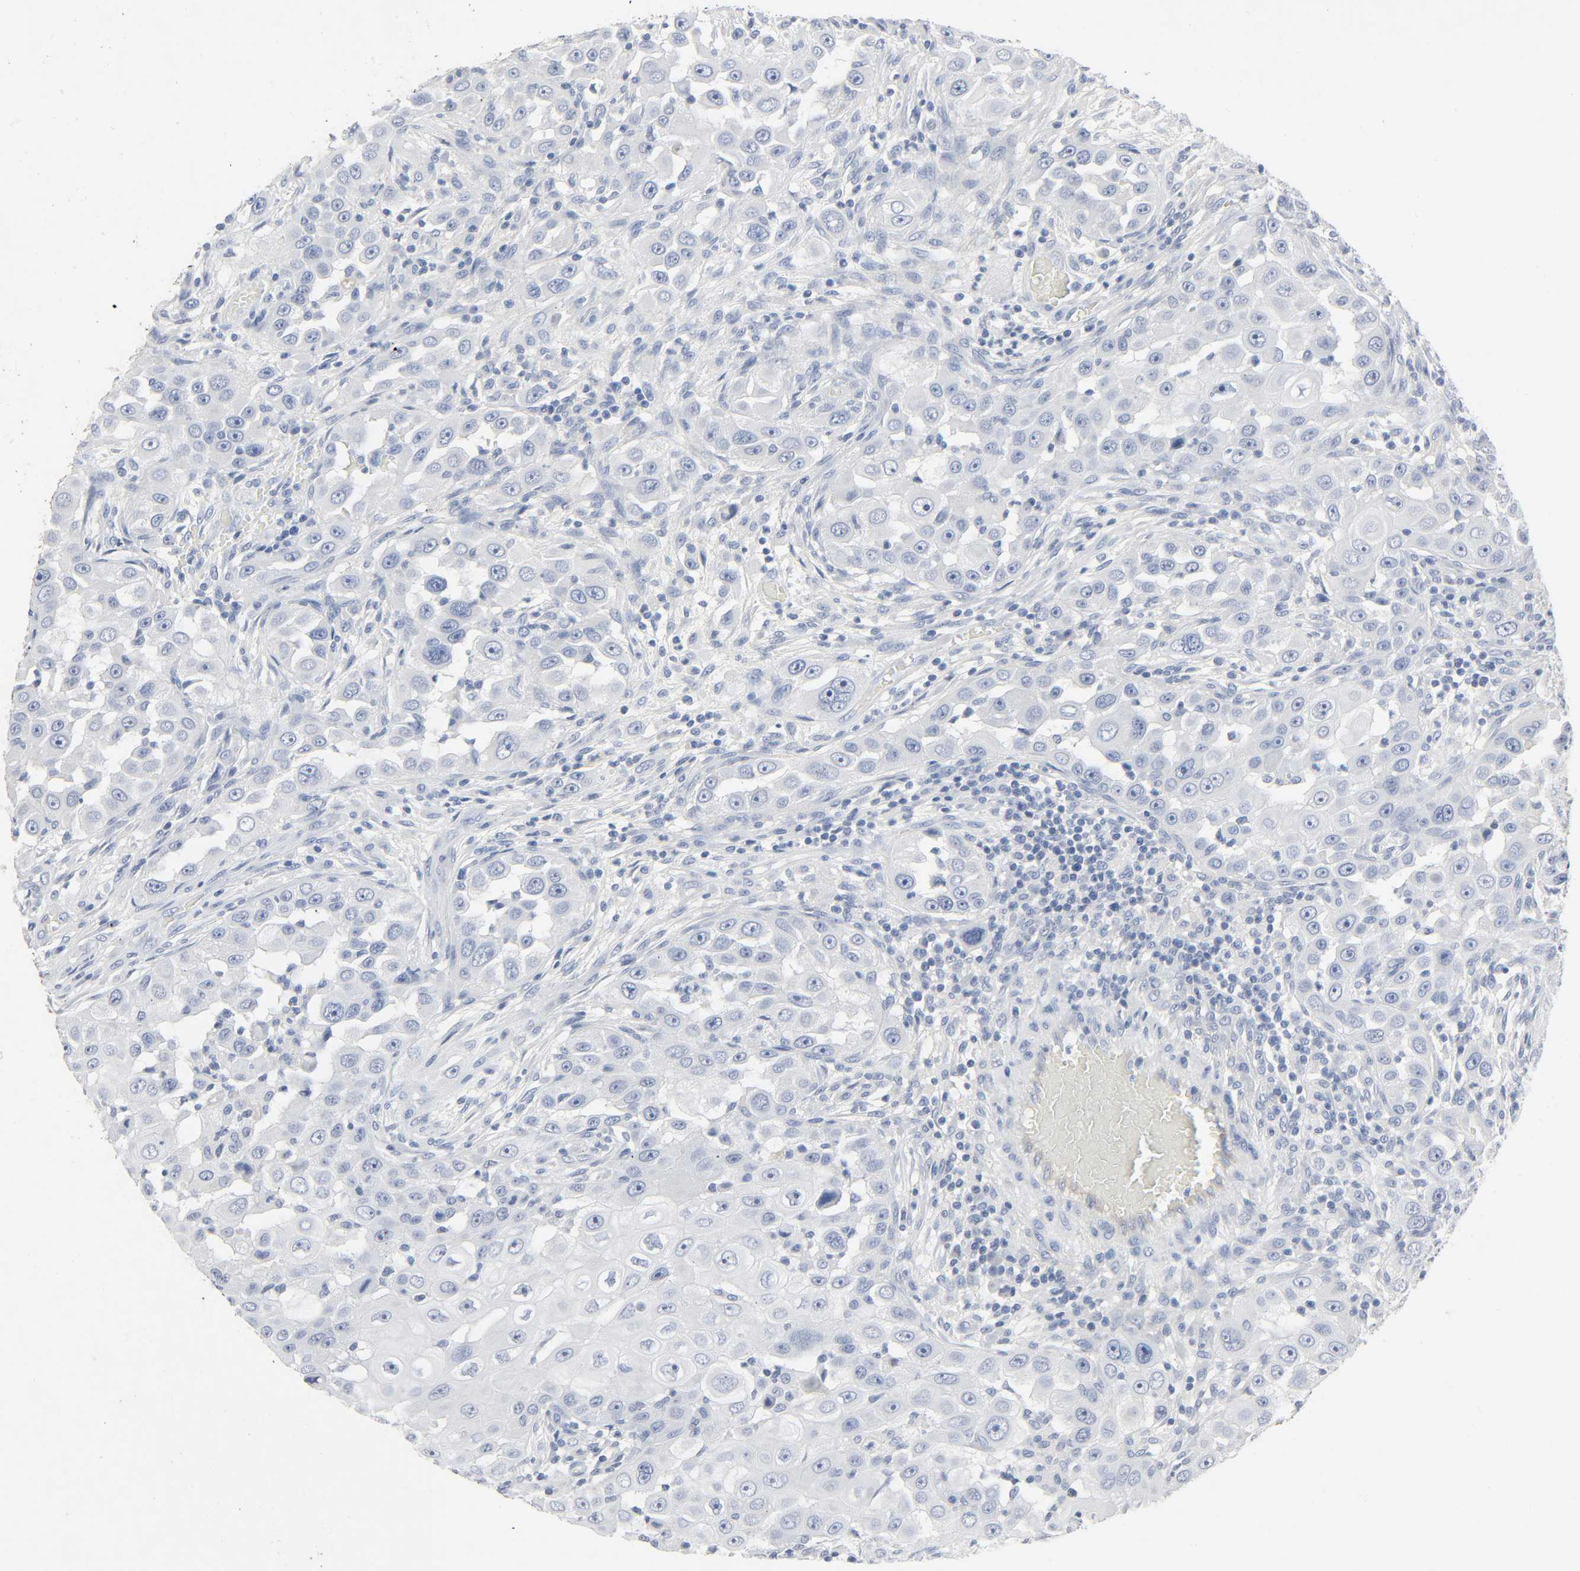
{"staining": {"intensity": "negative", "quantity": "none", "location": "none"}, "tissue": "head and neck cancer", "cell_type": "Tumor cells", "image_type": "cancer", "snomed": [{"axis": "morphology", "description": "Carcinoma, NOS"}, {"axis": "topography", "description": "Head-Neck"}], "caption": "Human carcinoma (head and neck) stained for a protein using IHC exhibits no positivity in tumor cells.", "gene": "FBLN5", "patient": {"sex": "male", "age": 87}}